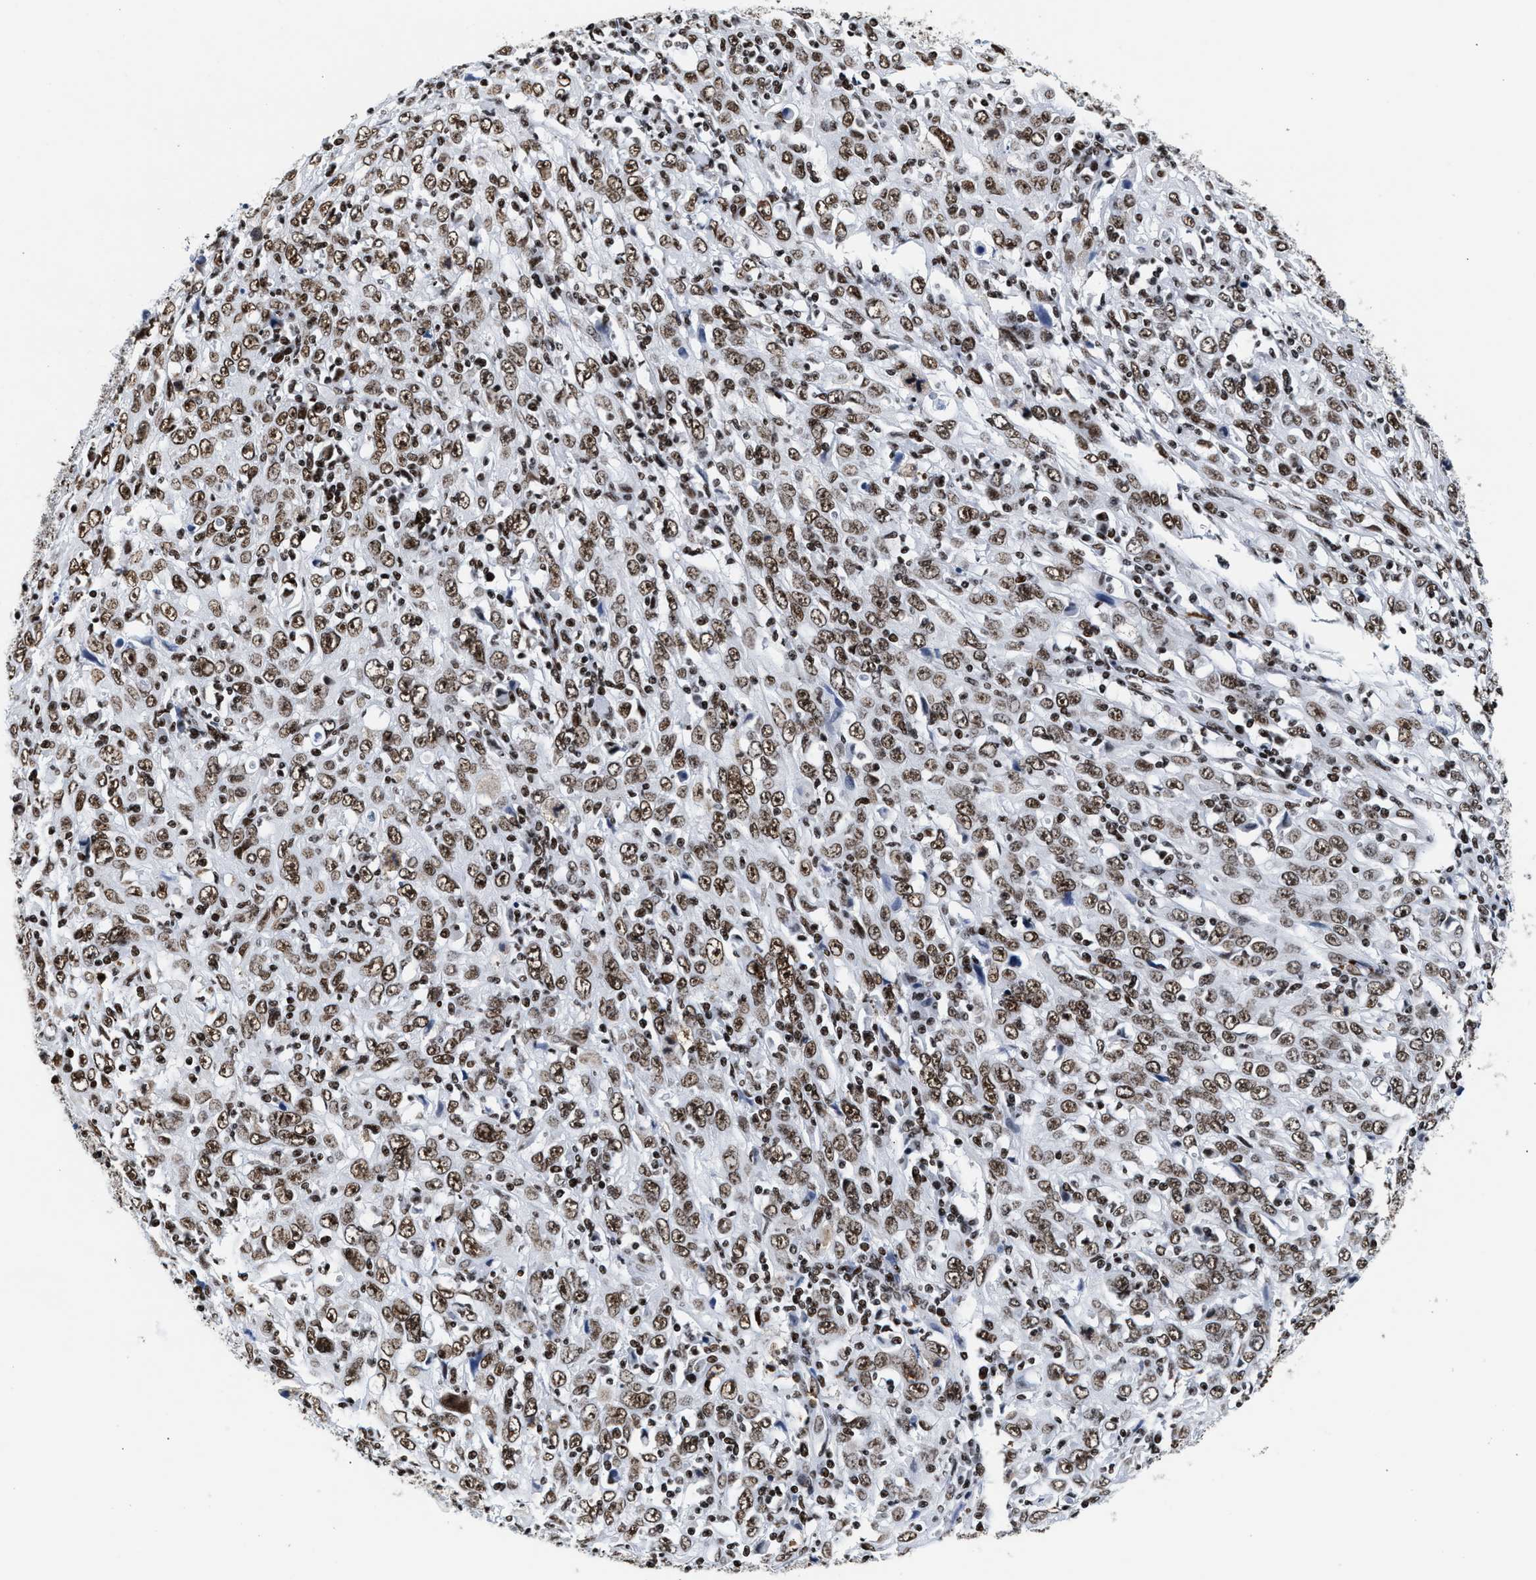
{"staining": {"intensity": "strong", "quantity": ">75%", "location": "nuclear"}, "tissue": "cervical cancer", "cell_type": "Tumor cells", "image_type": "cancer", "snomed": [{"axis": "morphology", "description": "Squamous cell carcinoma, NOS"}, {"axis": "topography", "description": "Cervix"}], "caption": "Protein positivity by immunohistochemistry (IHC) demonstrates strong nuclear expression in about >75% of tumor cells in cervical squamous cell carcinoma.", "gene": "RAD21", "patient": {"sex": "female", "age": 46}}